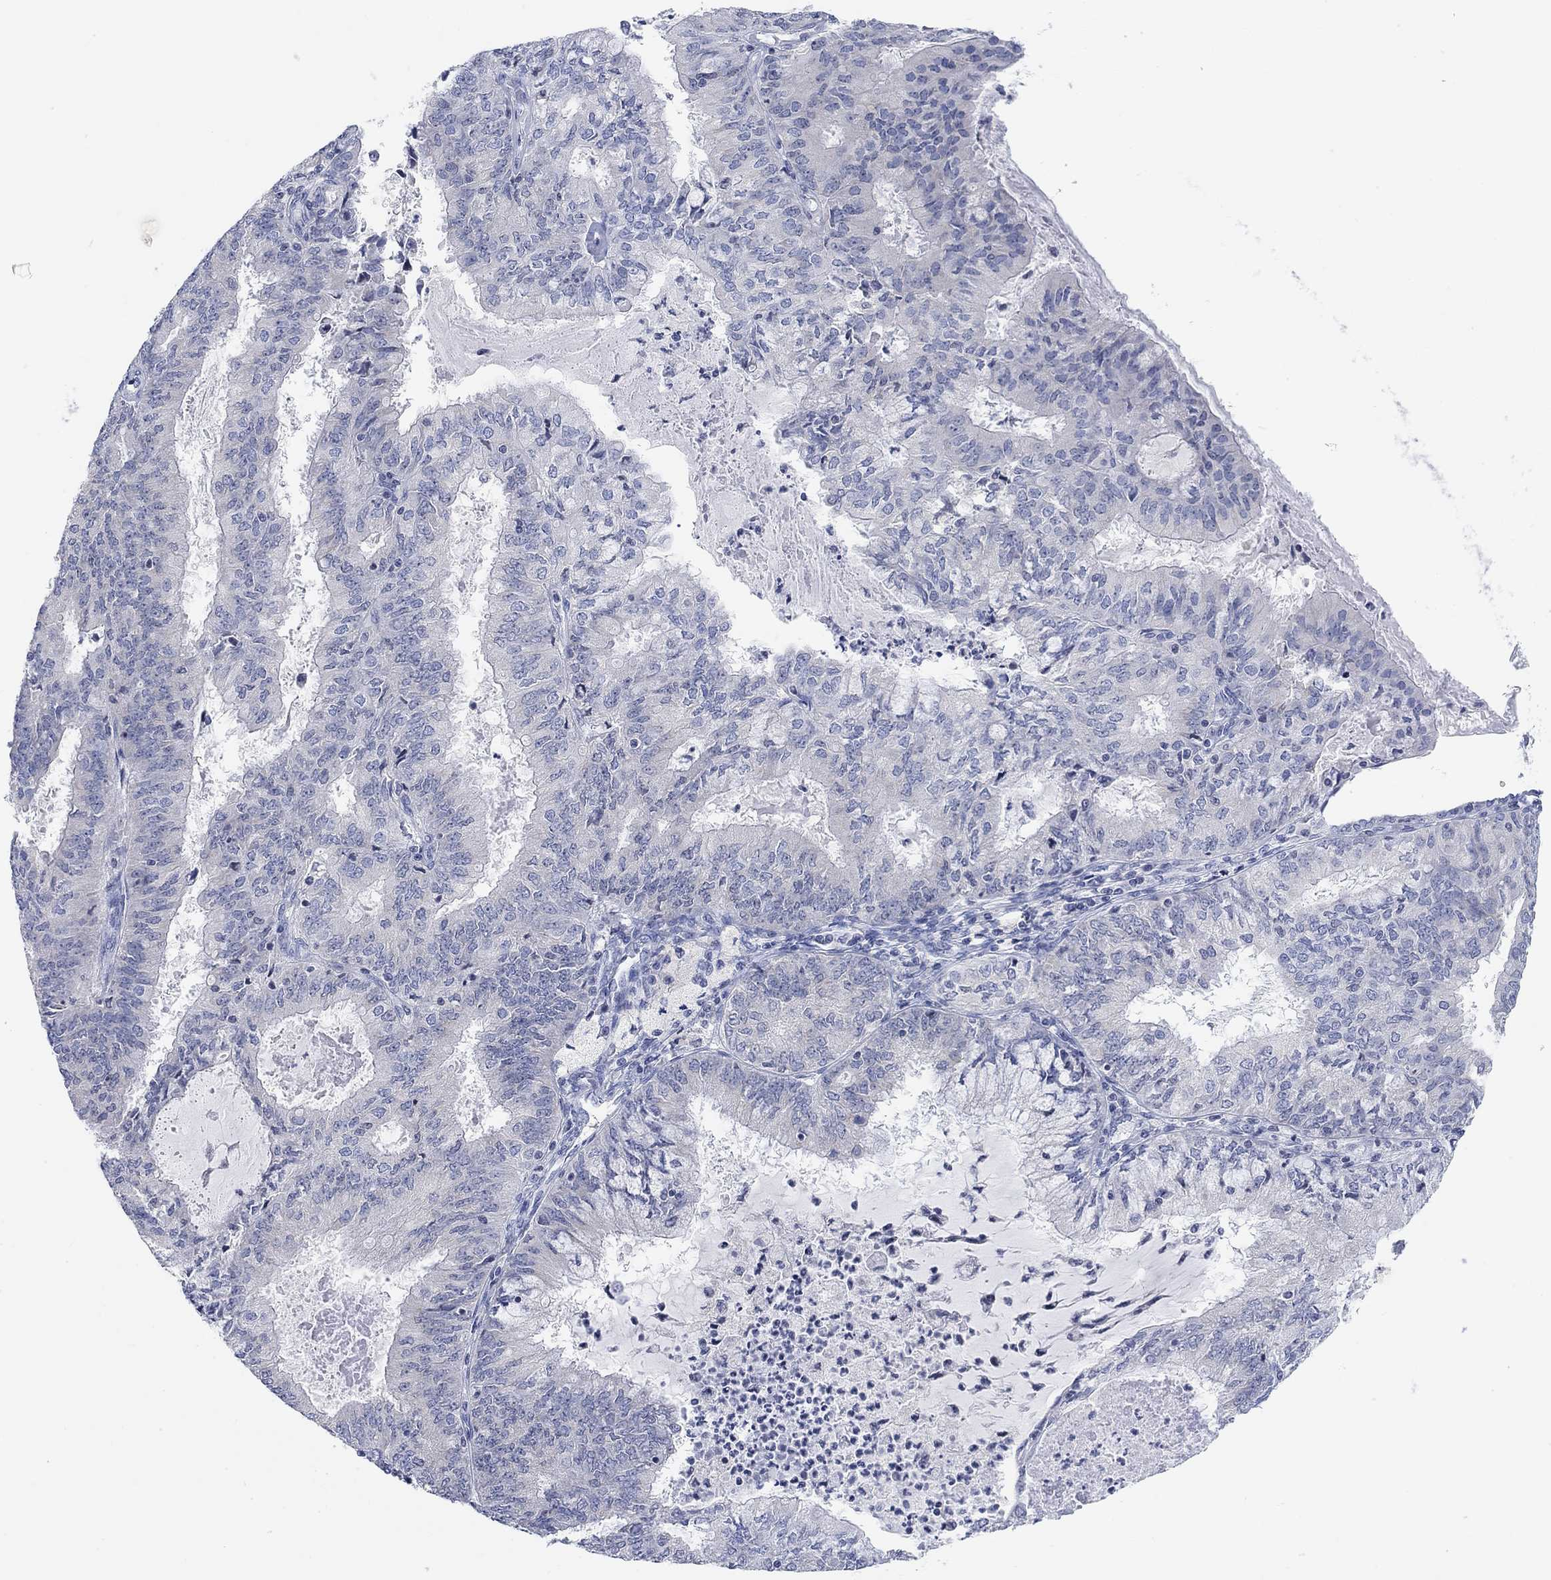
{"staining": {"intensity": "negative", "quantity": "none", "location": "none"}, "tissue": "endometrial cancer", "cell_type": "Tumor cells", "image_type": "cancer", "snomed": [{"axis": "morphology", "description": "Adenocarcinoma, NOS"}, {"axis": "topography", "description": "Endometrium"}], "caption": "DAB (3,3'-diaminobenzidine) immunohistochemical staining of human endometrial cancer (adenocarcinoma) displays no significant positivity in tumor cells.", "gene": "ATP6V1E2", "patient": {"sex": "female", "age": 57}}